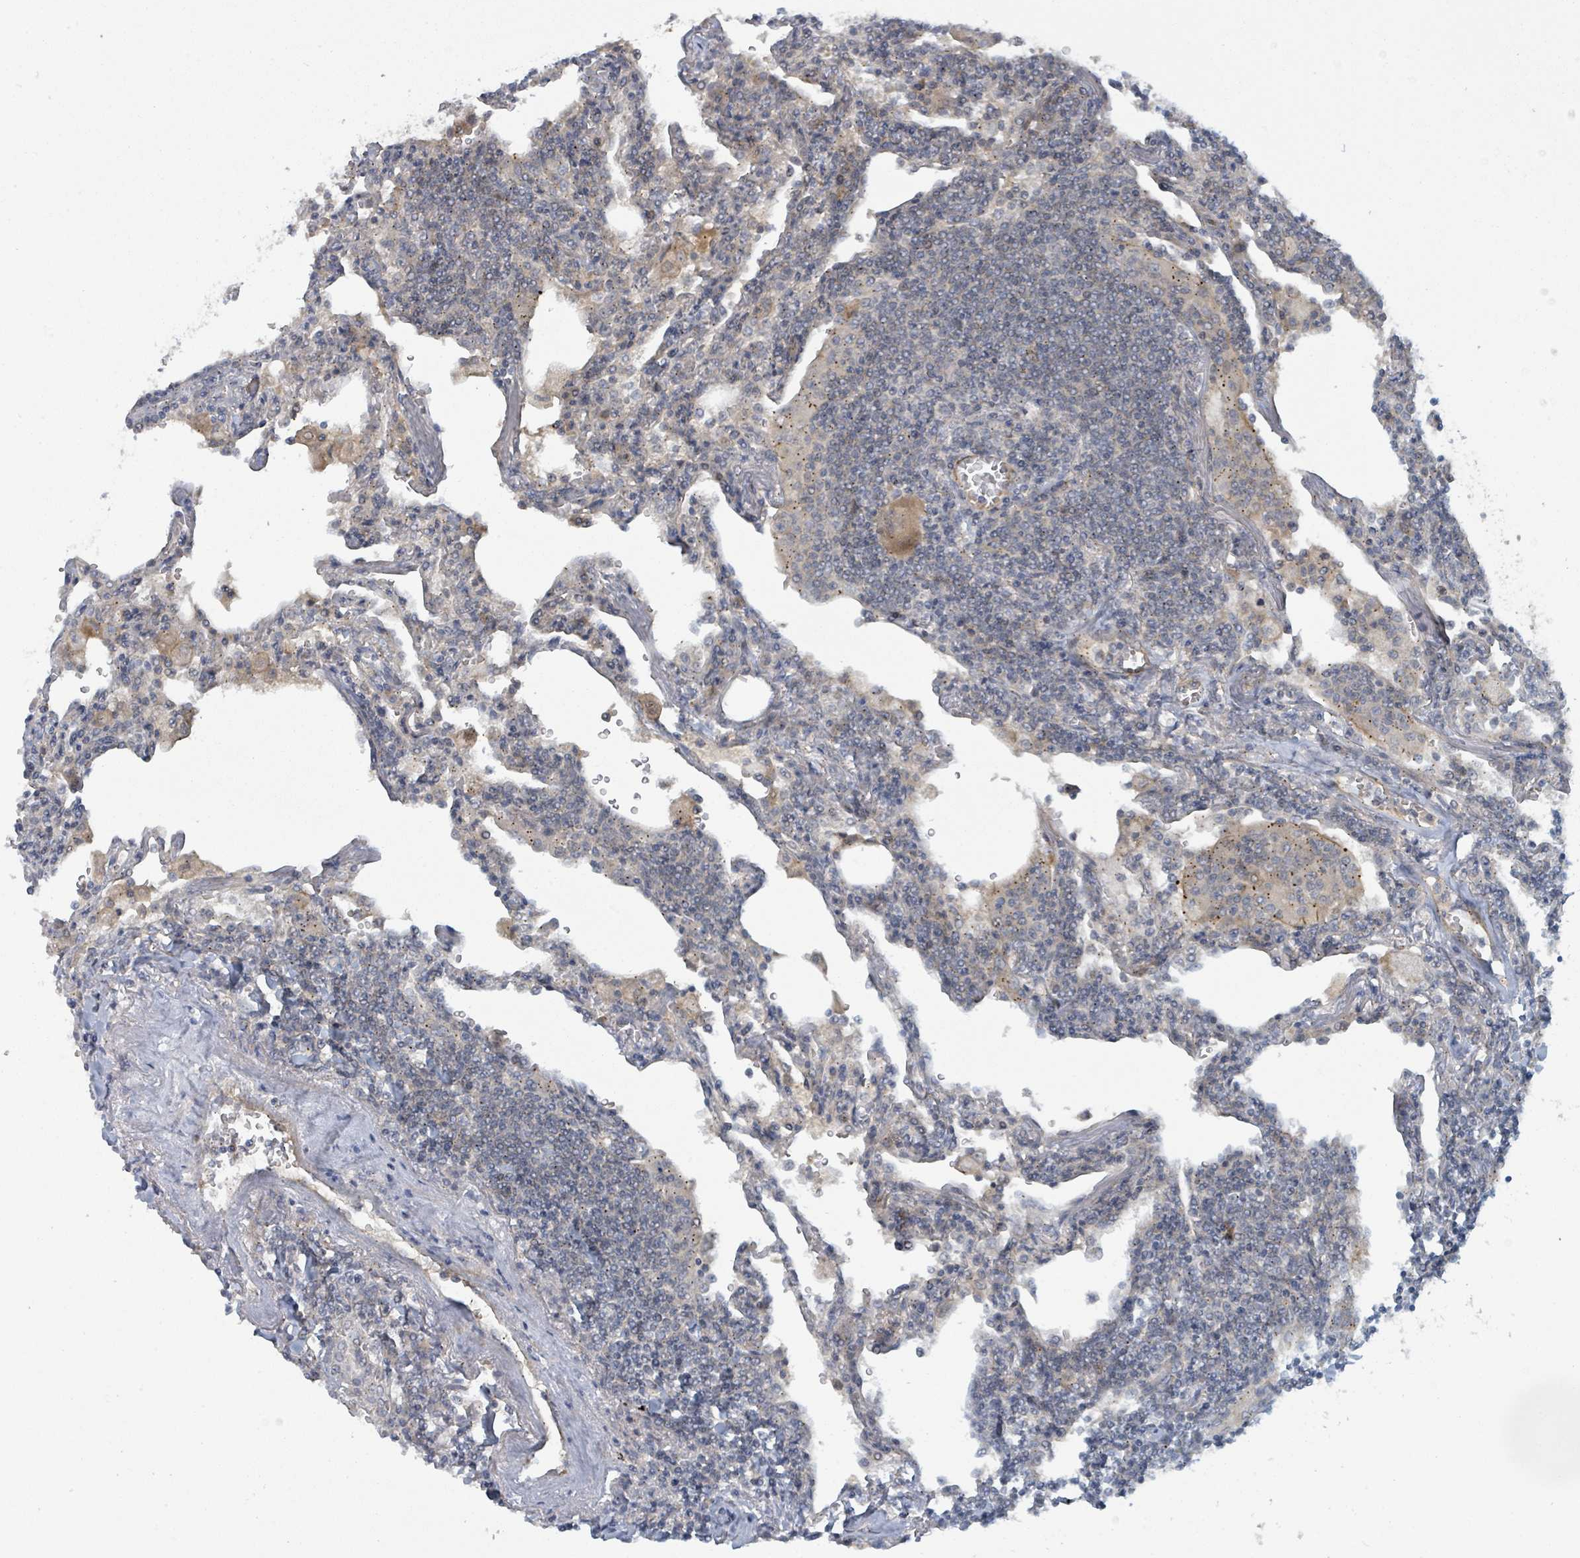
{"staining": {"intensity": "negative", "quantity": "none", "location": "none"}, "tissue": "lymphoma", "cell_type": "Tumor cells", "image_type": "cancer", "snomed": [{"axis": "morphology", "description": "Malignant lymphoma, non-Hodgkin's type, Low grade"}, {"axis": "topography", "description": "Lung"}], "caption": "Immunohistochemistry image of neoplastic tissue: human malignant lymphoma, non-Hodgkin's type (low-grade) stained with DAB (3,3'-diaminobenzidine) displays no significant protein positivity in tumor cells. (DAB IHC with hematoxylin counter stain).", "gene": "COL5A3", "patient": {"sex": "female", "age": 71}}